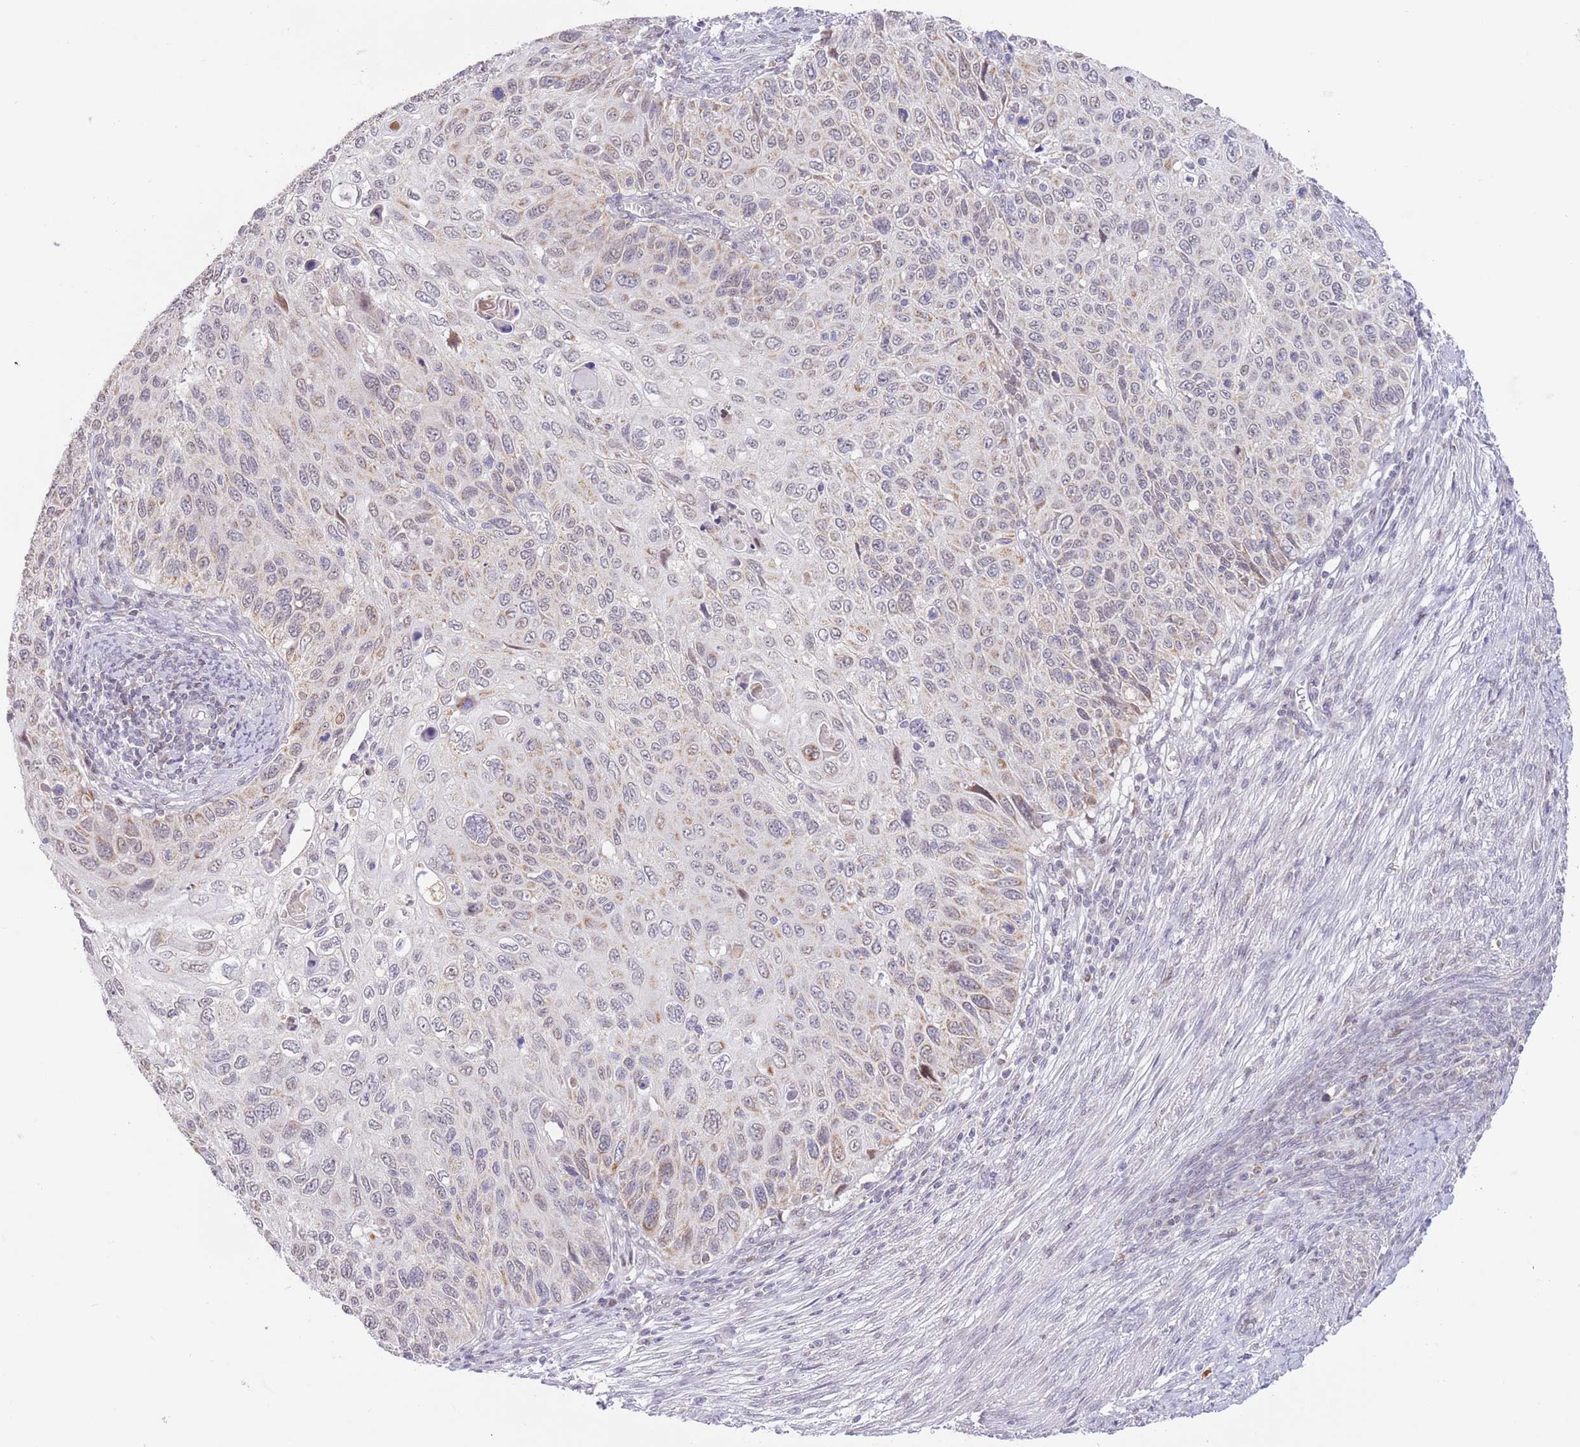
{"staining": {"intensity": "weak", "quantity": "<25%", "location": "nuclear"}, "tissue": "cervical cancer", "cell_type": "Tumor cells", "image_type": "cancer", "snomed": [{"axis": "morphology", "description": "Squamous cell carcinoma, NOS"}, {"axis": "topography", "description": "Cervix"}], "caption": "Immunohistochemistry image of neoplastic tissue: human squamous cell carcinoma (cervical) stained with DAB displays no significant protein positivity in tumor cells.", "gene": "TIMM13", "patient": {"sex": "female", "age": 70}}